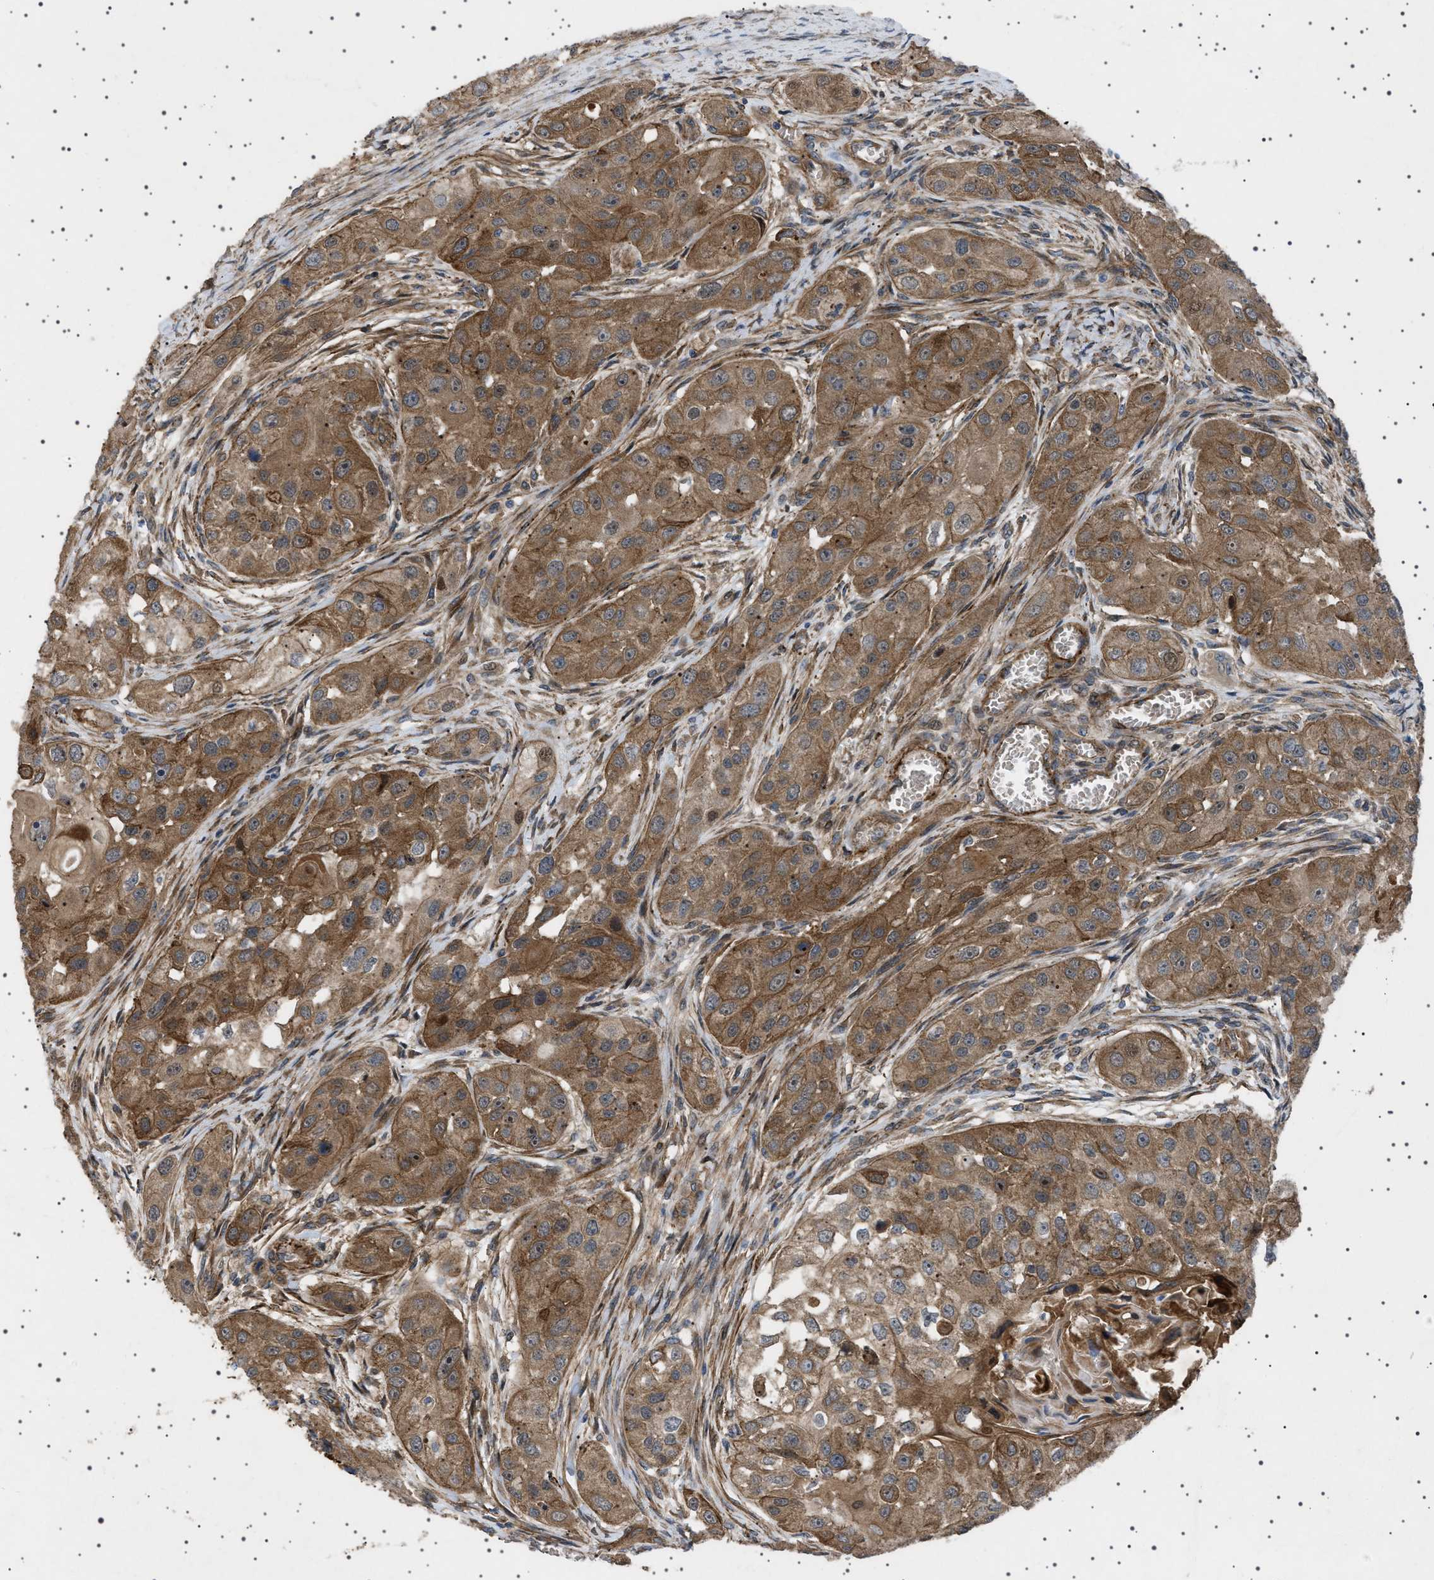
{"staining": {"intensity": "strong", "quantity": ">75%", "location": "cytoplasmic/membranous"}, "tissue": "head and neck cancer", "cell_type": "Tumor cells", "image_type": "cancer", "snomed": [{"axis": "morphology", "description": "Normal tissue, NOS"}, {"axis": "morphology", "description": "Squamous cell carcinoma, NOS"}, {"axis": "topography", "description": "Skeletal muscle"}, {"axis": "topography", "description": "Head-Neck"}], "caption": "High-power microscopy captured an IHC histopathology image of head and neck squamous cell carcinoma, revealing strong cytoplasmic/membranous positivity in approximately >75% of tumor cells. Using DAB (3,3'-diaminobenzidine) (brown) and hematoxylin (blue) stains, captured at high magnification using brightfield microscopy.", "gene": "CCDC186", "patient": {"sex": "male", "age": 51}}